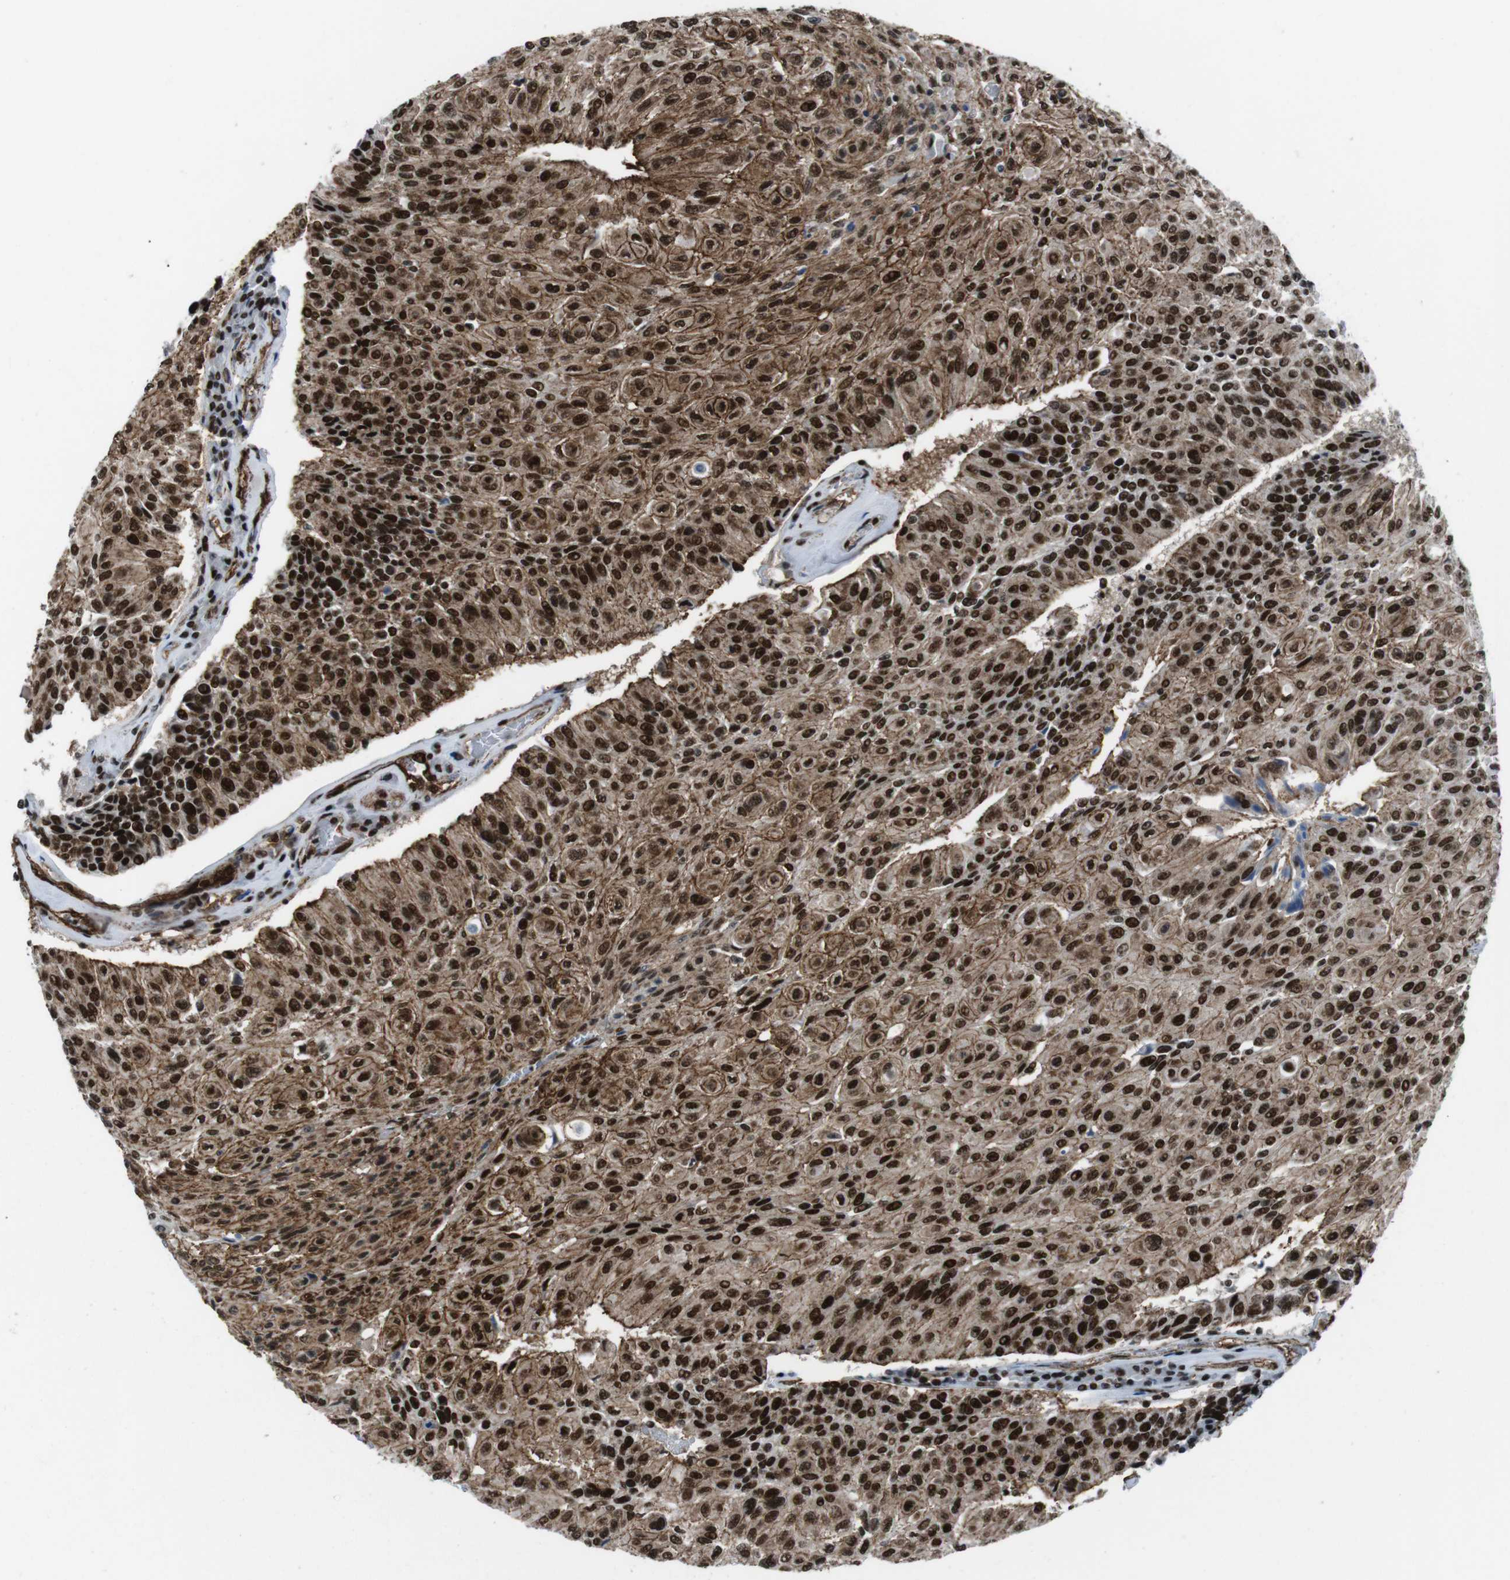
{"staining": {"intensity": "strong", "quantity": ">75%", "location": "cytoplasmic/membranous,nuclear"}, "tissue": "urothelial cancer", "cell_type": "Tumor cells", "image_type": "cancer", "snomed": [{"axis": "morphology", "description": "Urothelial carcinoma, High grade"}, {"axis": "topography", "description": "Urinary bladder"}], "caption": "High-power microscopy captured an immunohistochemistry (IHC) histopathology image of urothelial cancer, revealing strong cytoplasmic/membranous and nuclear positivity in about >75% of tumor cells.", "gene": "HNRNPU", "patient": {"sex": "male", "age": 66}}